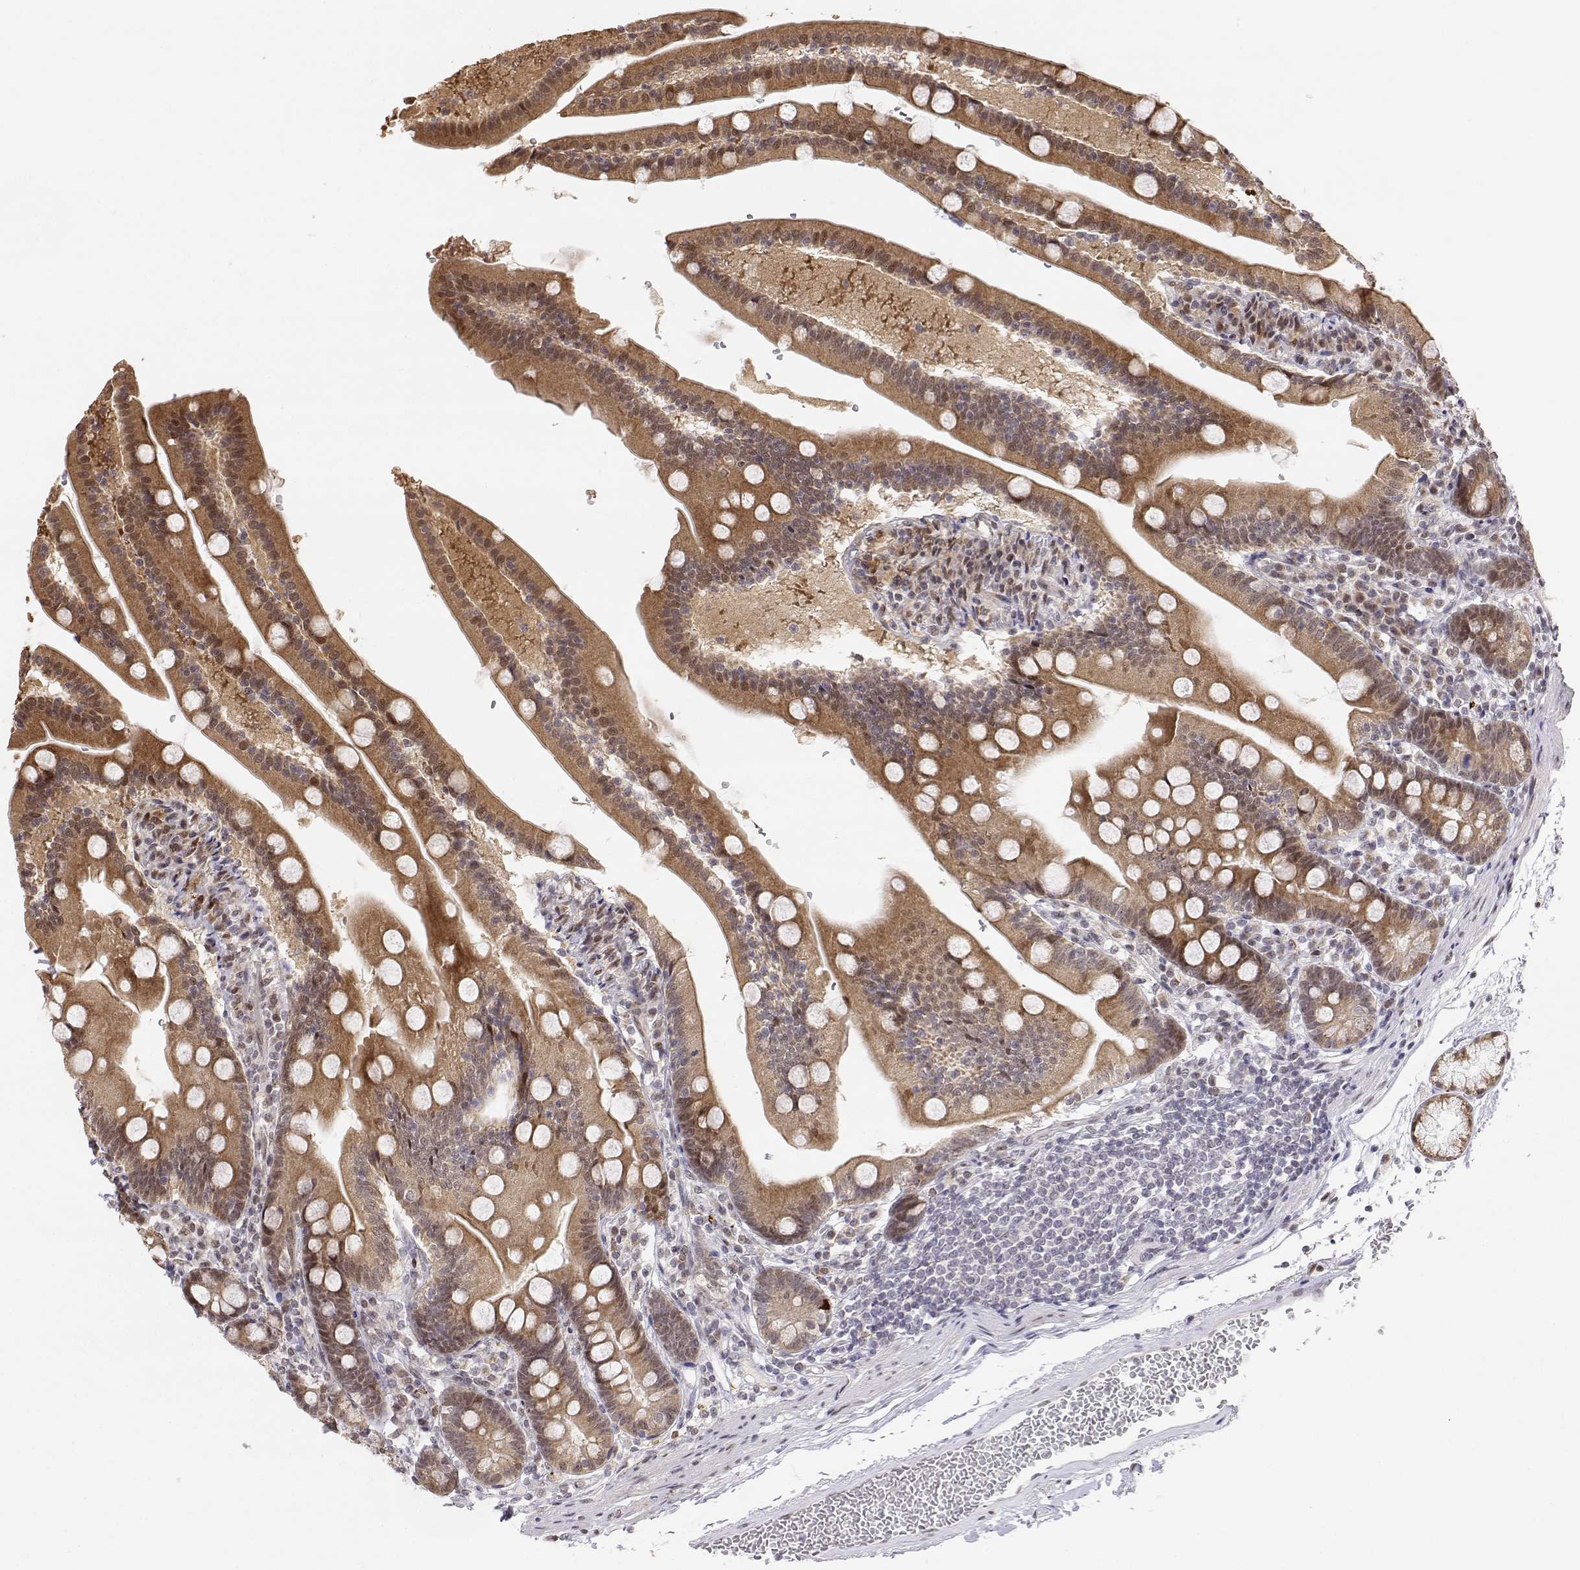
{"staining": {"intensity": "strong", "quantity": ">75%", "location": "cytoplasmic/membranous"}, "tissue": "duodenum", "cell_type": "Glandular cells", "image_type": "normal", "snomed": [{"axis": "morphology", "description": "Normal tissue, NOS"}, {"axis": "topography", "description": "Duodenum"}], "caption": "Duodenum stained for a protein (brown) displays strong cytoplasmic/membranous positive expression in about >75% of glandular cells.", "gene": "BRCA1", "patient": {"sex": "female", "age": 67}}